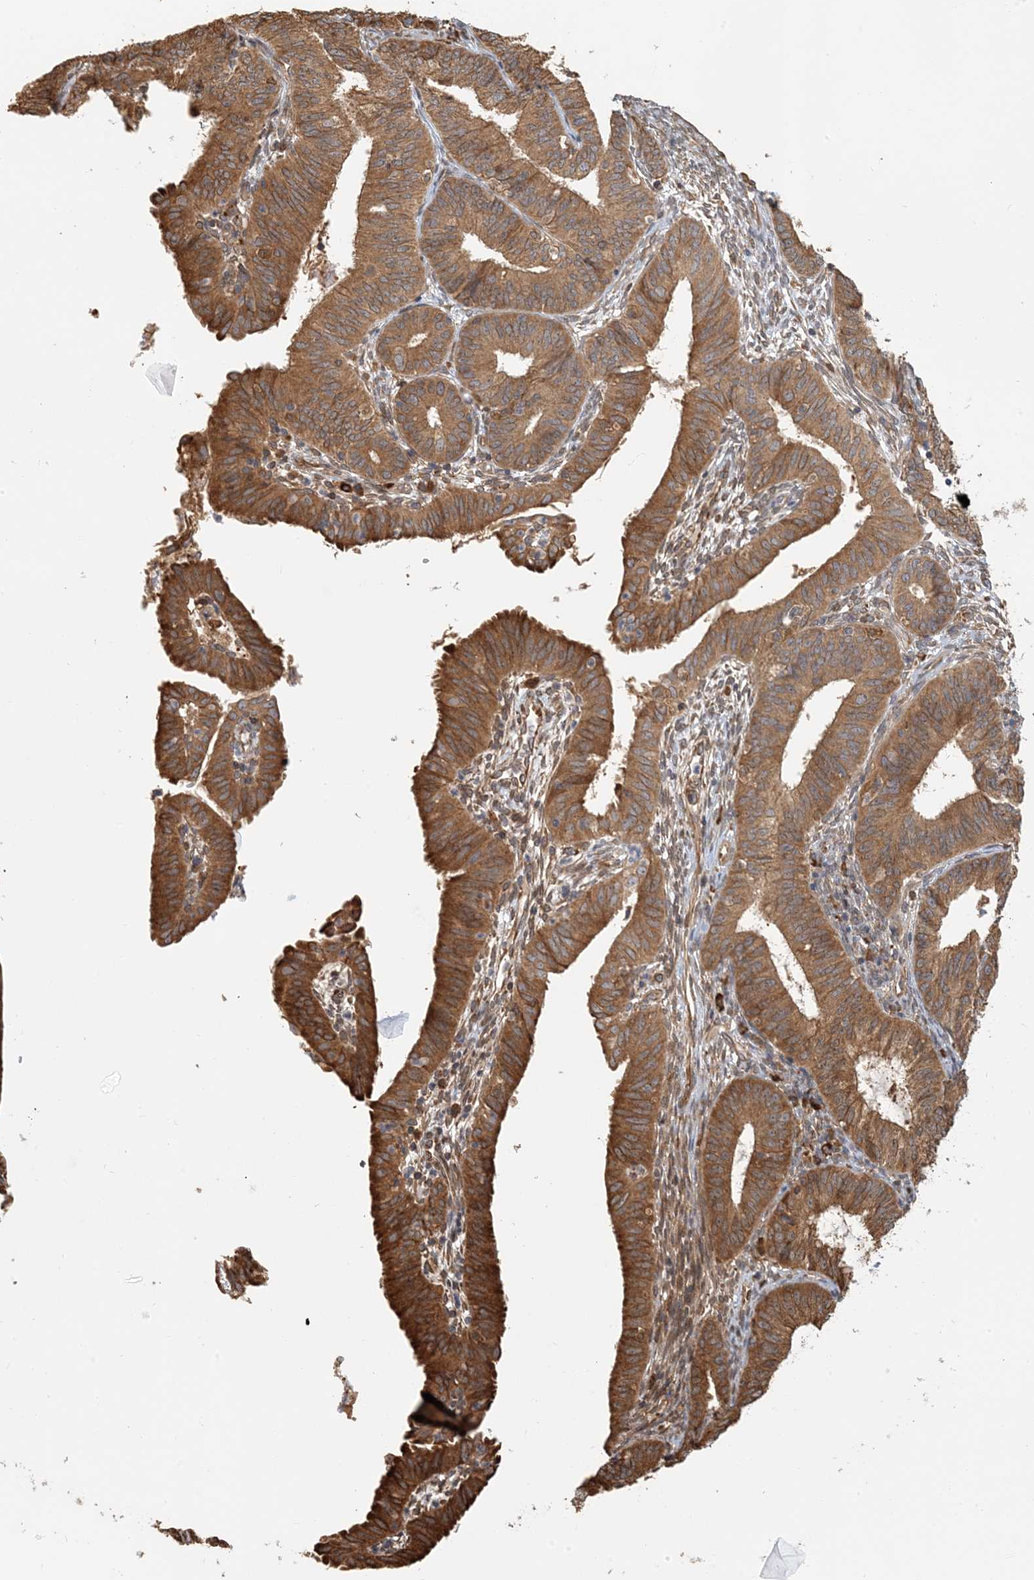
{"staining": {"intensity": "moderate", "quantity": ">75%", "location": "cytoplasmic/membranous"}, "tissue": "endometrial cancer", "cell_type": "Tumor cells", "image_type": "cancer", "snomed": [{"axis": "morphology", "description": "Adenocarcinoma, NOS"}, {"axis": "topography", "description": "Endometrium"}], "caption": "A brown stain labels moderate cytoplasmic/membranous expression of a protein in human endometrial adenocarcinoma tumor cells.", "gene": "HNMT", "patient": {"sex": "female", "age": 51}}